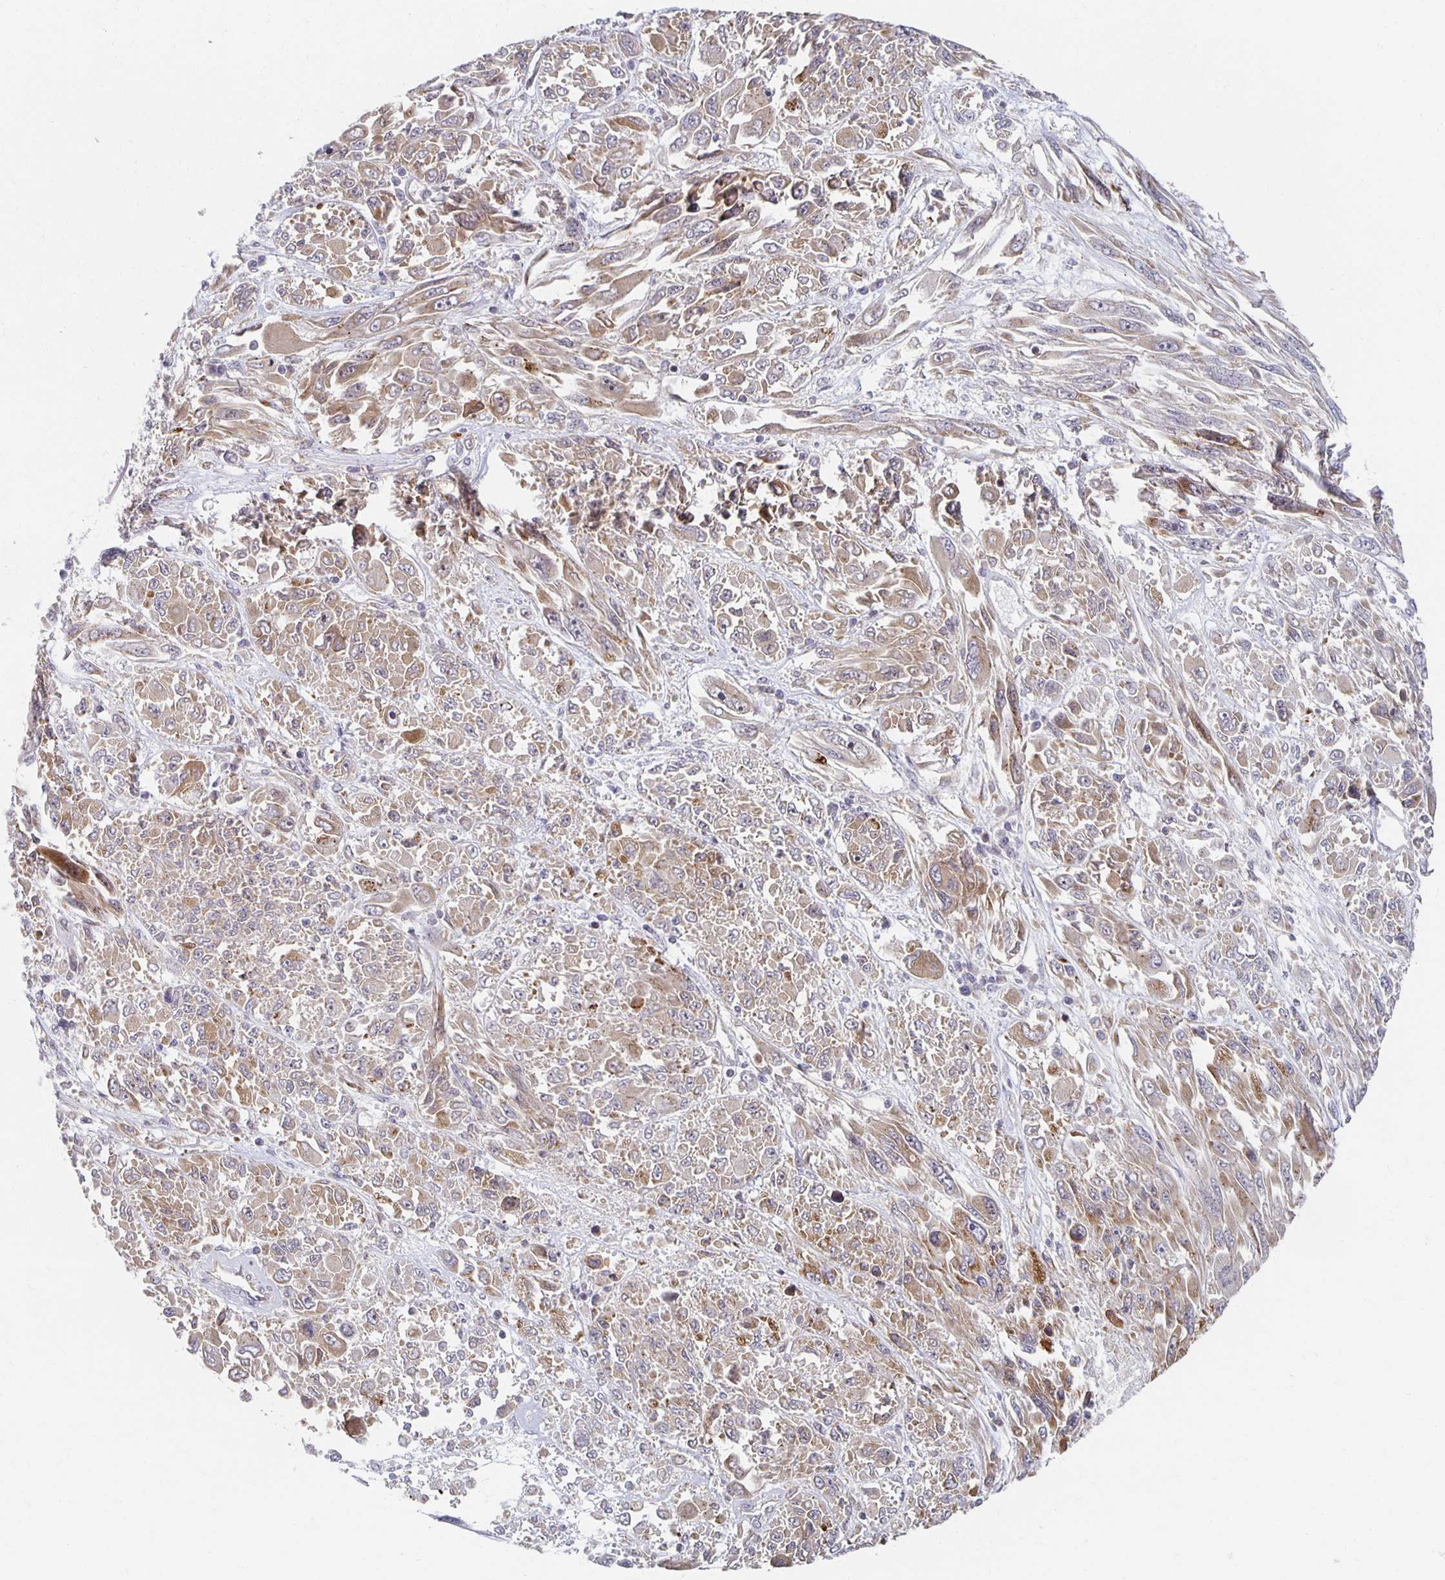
{"staining": {"intensity": "moderate", "quantity": ">75%", "location": "cytoplasmic/membranous"}, "tissue": "melanoma", "cell_type": "Tumor cells", "image_type": "cancer", "snomed": [{"axis": "morphology", "description": "Malignant melanoma, NOS"}, {"axis": "topography", "description": "Skin"}], "caption": "An image of malignant melanoma stained for a protein exhibits moderate cytoplasmic/membranous brown staining in tumor cells.", "gene": "HCFC1R1", "patient": {"sex": "female", "age": 91}}